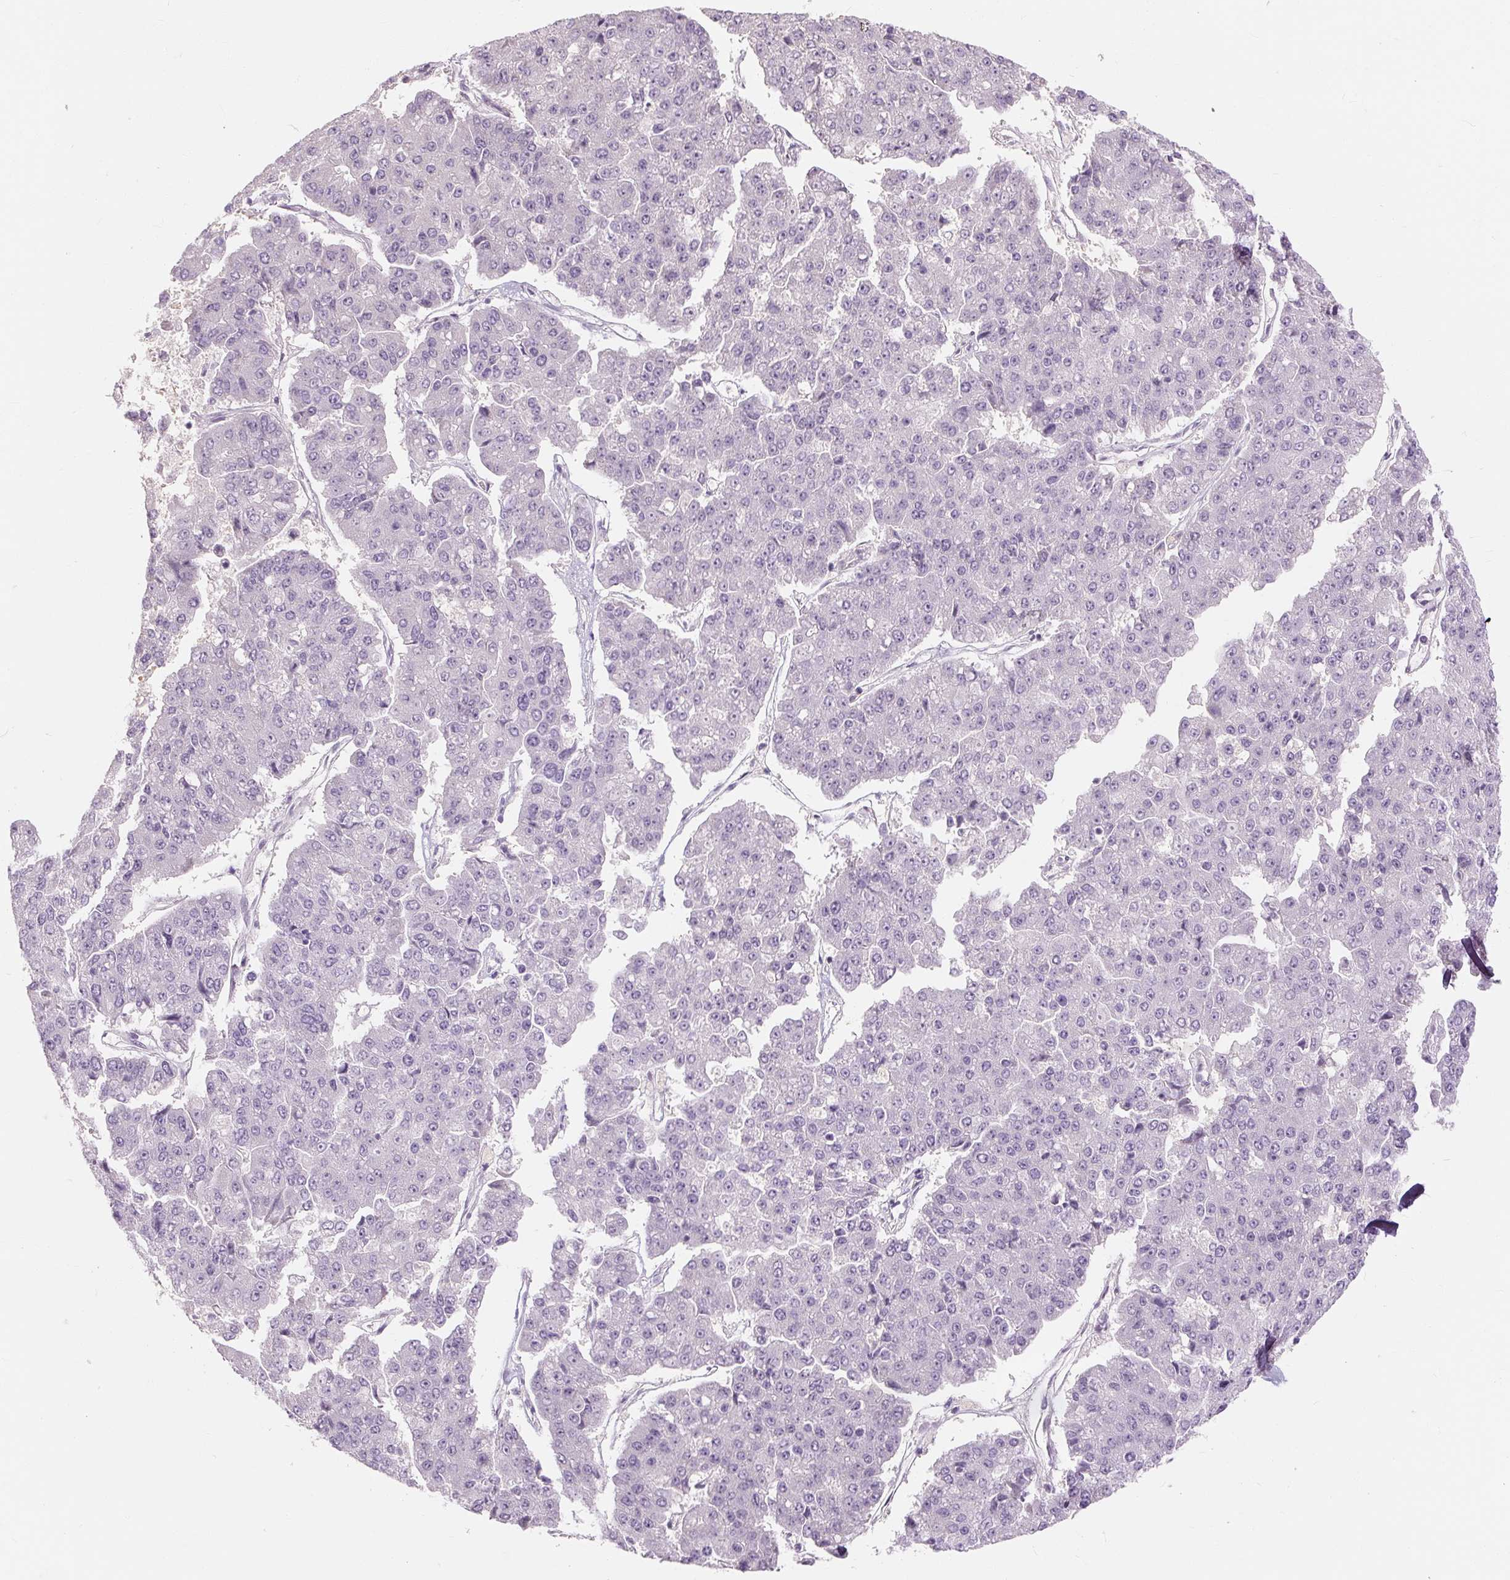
{"staining": {"intensity": "negative", "quantity": "none", "location": "none"}, "tissue": "pancreatic cancer", "cell_type": "Tumor cells", "image_type": "cancer", "snomed": [{"axis": "morphology", "description": "Adenocarcinoma, NOS"}, {"axis": "topography", "description": "Pancreas"}], "caption": "Immunohistochemistry photomicrograph of neoplastic tissue: adenocarcinoma (pancreatic) stained with DAB (3,3'-diaminobenzidine) shows no significant protein positivity in tumor cells.", "gene": "CAPN3", "patient": {"sex": "male", "age": 50}}